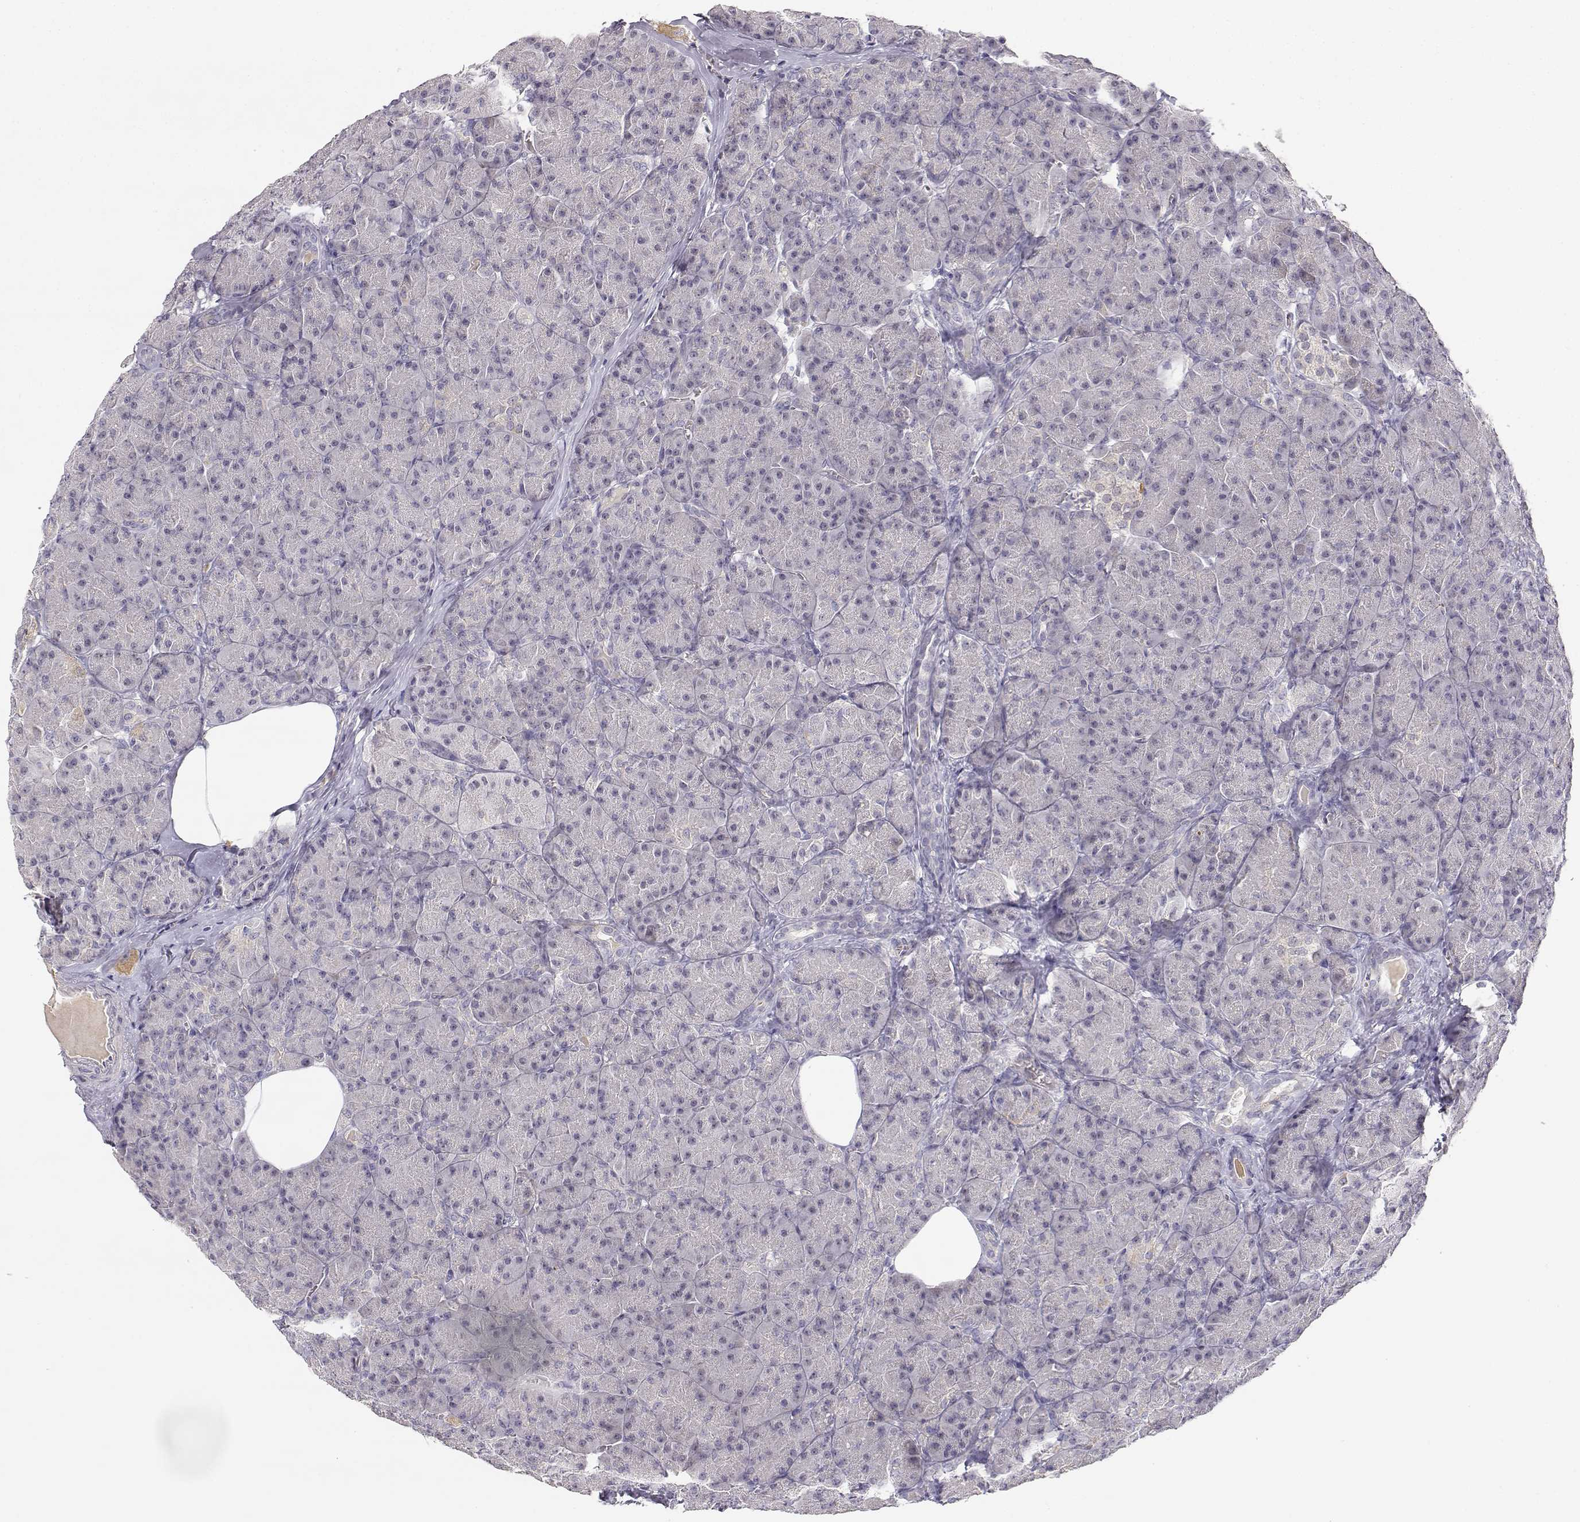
{"staining": {"intensity": "negative", "quantity": "none", "location": "none"}, "tissue": "pancreas", "cell_type": "Exocrine glandular cells", "image_type": "normal", "snomed": [{"axis": "morphology", "description": "Normal tissue, NOS"}, {"axis": "topography", "description": "Pancreas"}], "caption": "The IHC photomicrograph has no significant positivity in exocrine glandular cells of pancreas. (DAB immunohistochemistry (IHC) visualized using brightfield microscopy, high magnification).", "gene": "EAF2", "patient": {"sex": "male", "age": 57}}